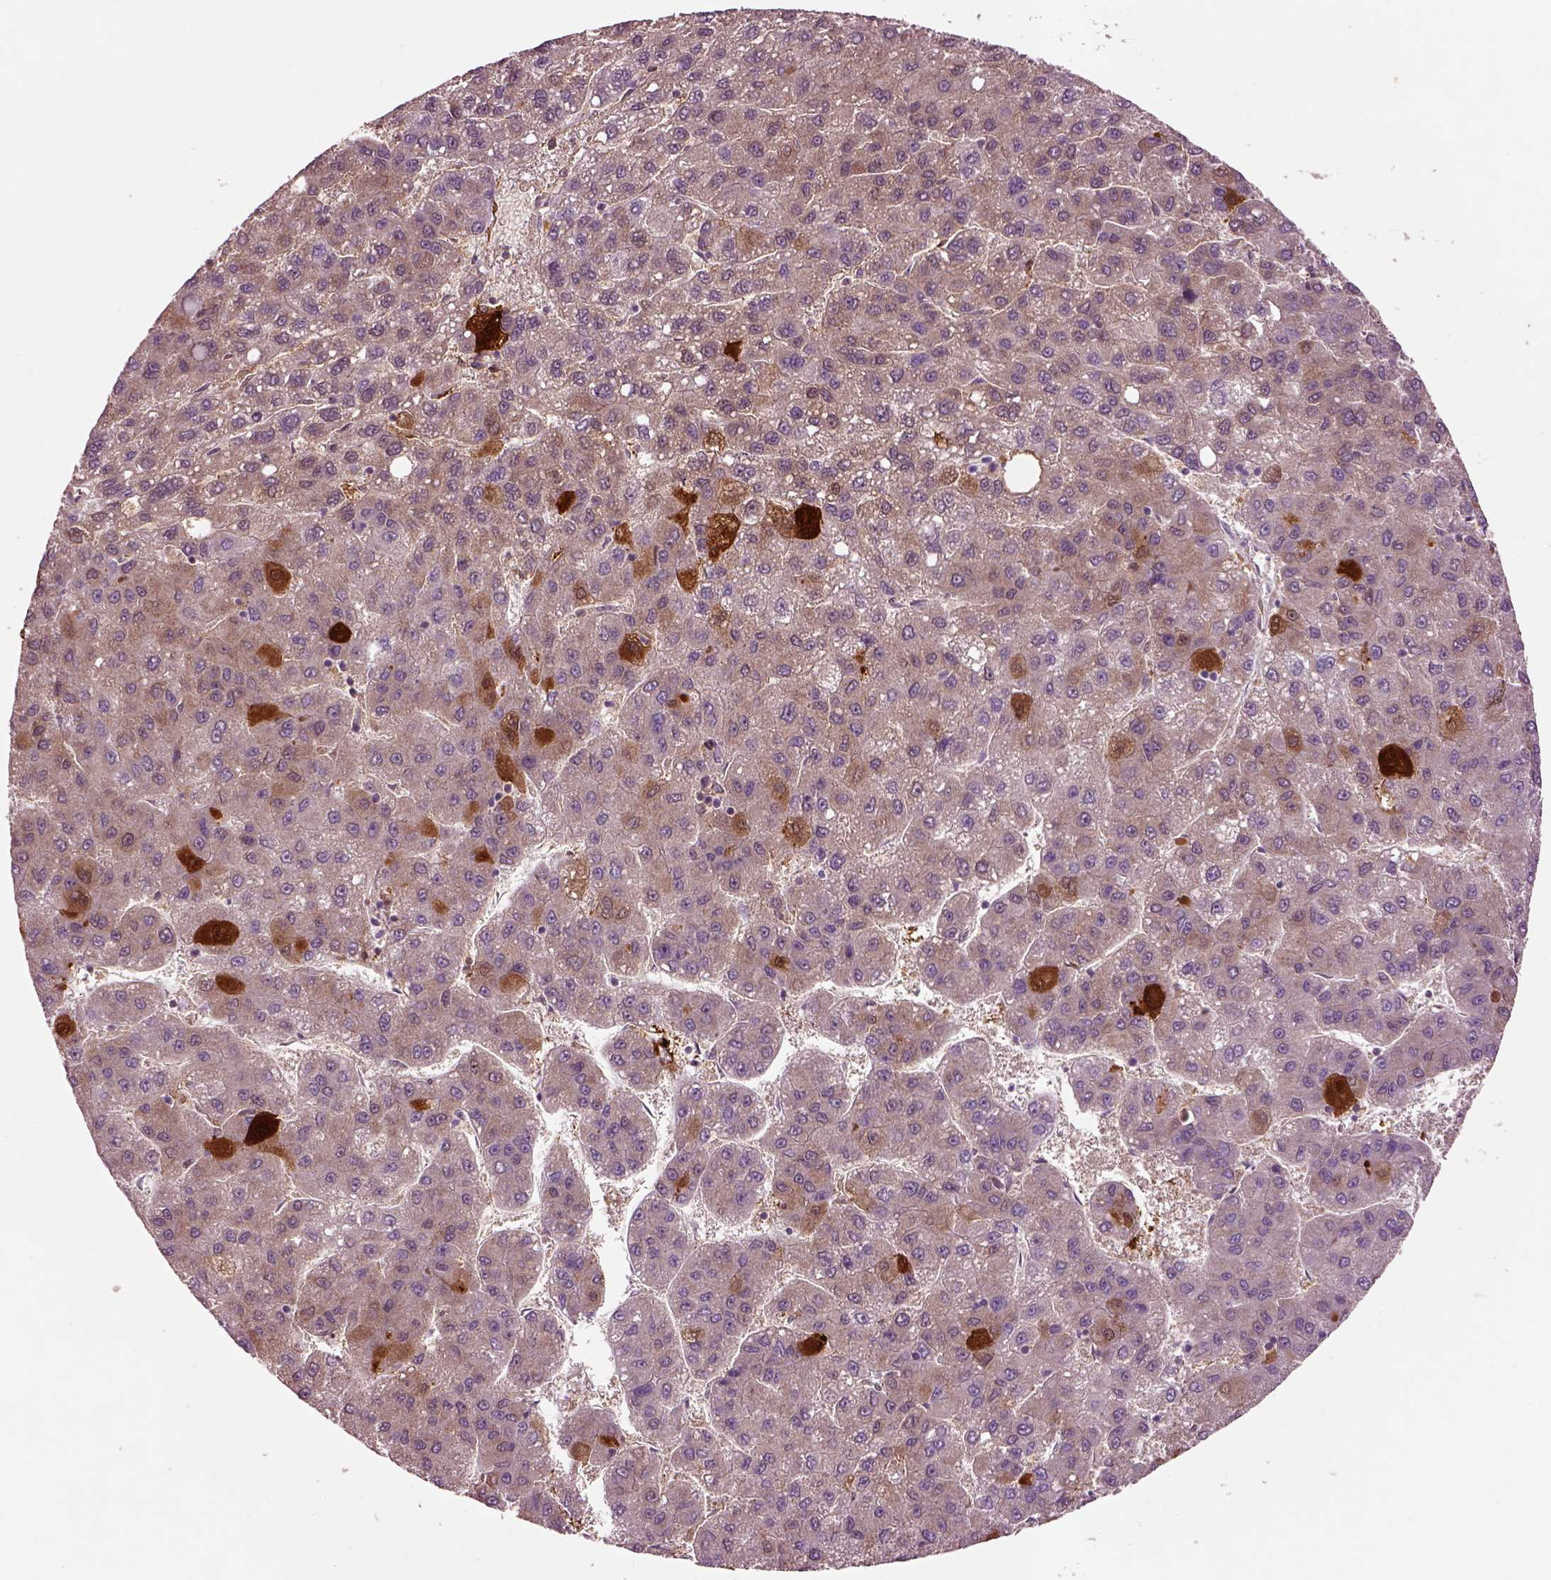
{"staining": {"intensity": "negative", "quantity": "none", "location": "none"}, "tissue": "liver cancer", "cell_type": "Tumor cells", "image_type": "cancer", "snomed": [{"axis": "morphology", "description": "Carcinoma, Hepatocellular, NOS"}, {"axis": "topography", "description": "Liver"}], "caption": "Immunohistochemical staining of hepatocellular carcinoma (liver) displays no significant staining in tumor cells.", "gene": "MDP1", "patient": {"sex": "female", "age": 82}}